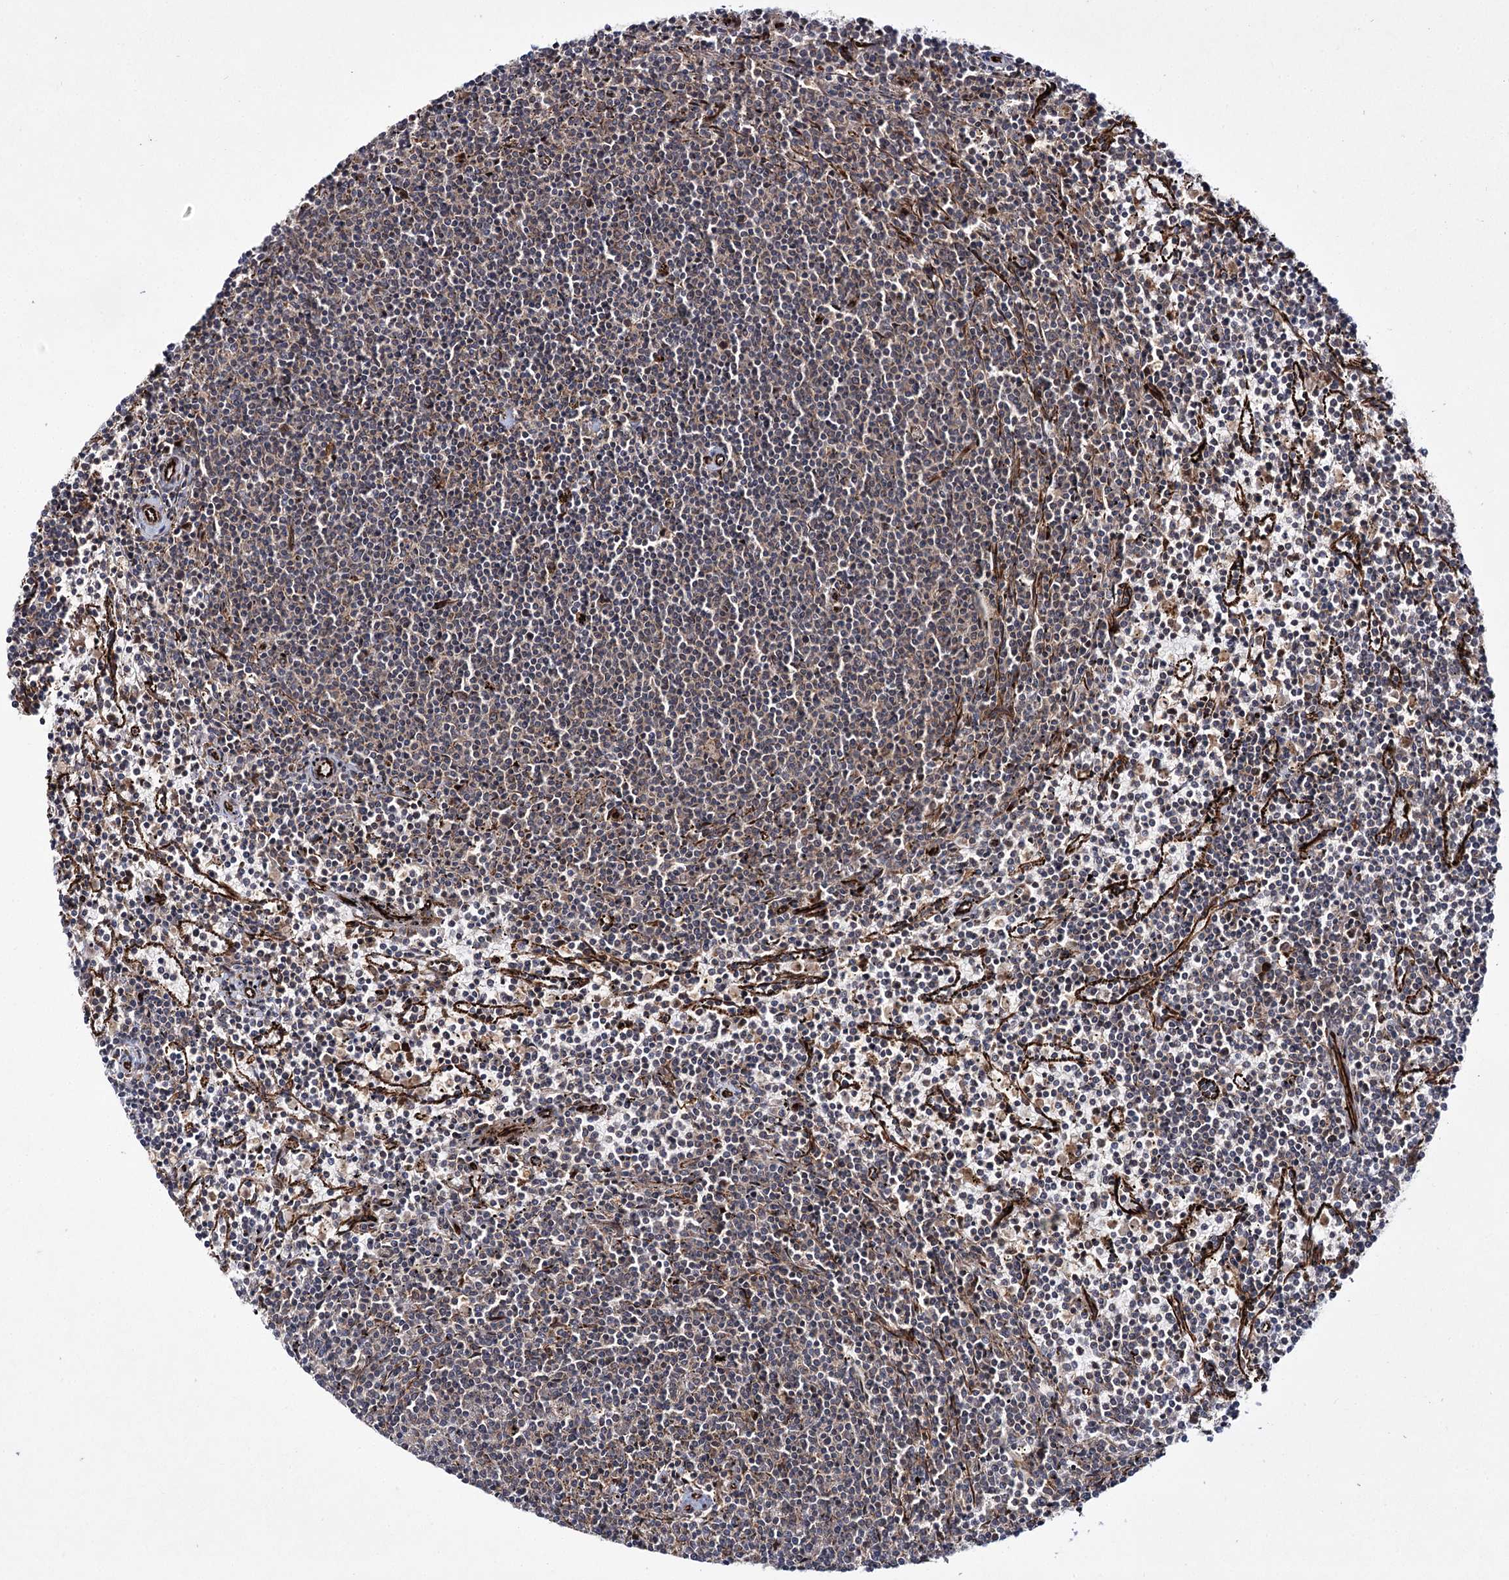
{"staining": {"intensity": "weak", "quantity": ">75%", "location": "cytoplasmic/membranous"}, "tissue": "lymphoma", "cell_type": "Tumor cells", "image_type": "cancer", "snomed": [{"axis": "morphology", "description": "Malignant lymphoma, non-Hodgkin's type, Low grade"}, {"axis": "topography", "description": "Spleen"}], "caption": "Weak cytoplasmic/membranous protein staining is appreciated in about >75% of tumor cells in lymphoma. (DAB IHC, brown staining for protein, blue staining for nuclei).", "gene": "HECTD2", "patient": {"sex": "female", "age": 50}}